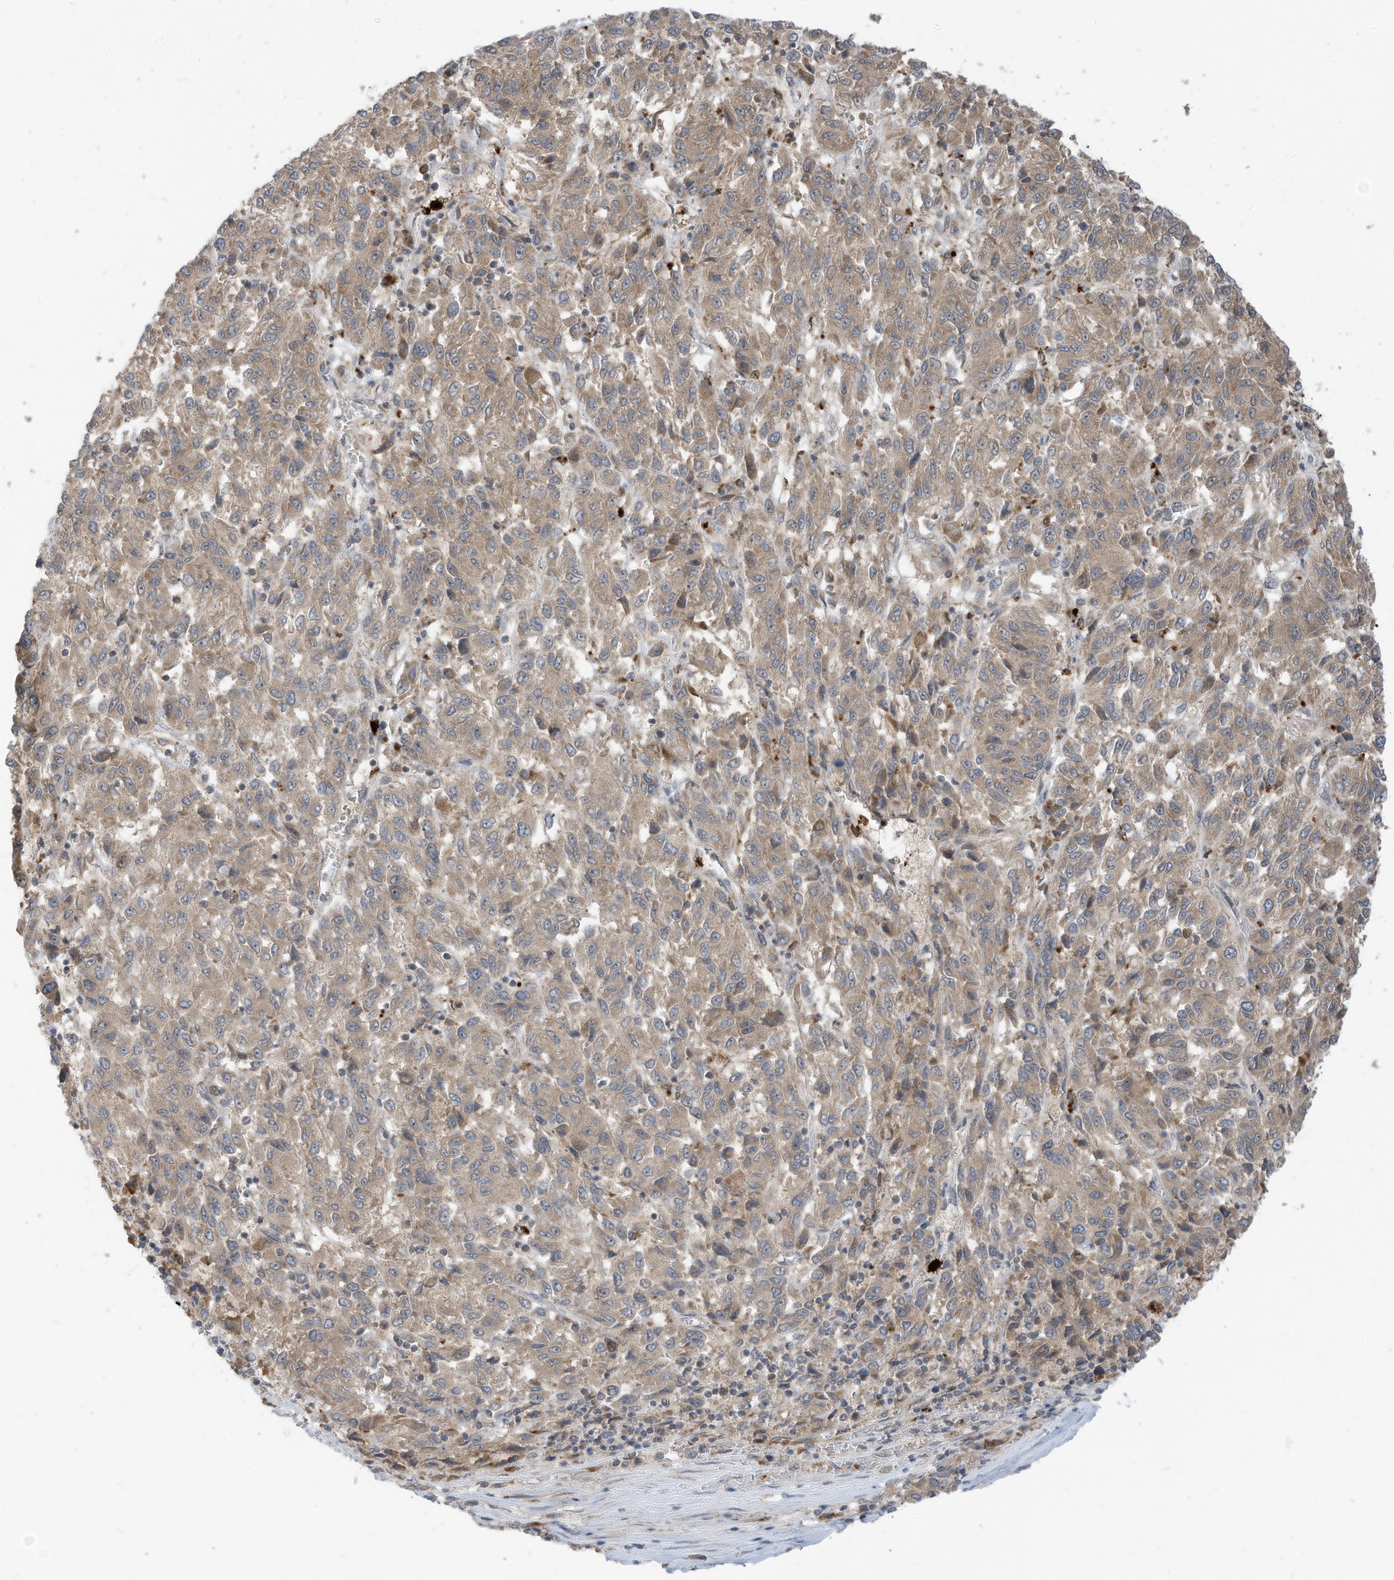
{"staining": {"intensity": "weak", "quantity": ">75%", "location": "cytoplasmic/membranous"}, "tissue": "melanoma", "cell_type": "Tumor cells", "image_type": "cancer", "snomed": [{"axis": "morphology", "description": "Malignant melanoma, Metastatic site"}, {"axis": "topography", "description": "Lung"}], "caption": "Immunohistochemistry (IHC) photomicrograph of human melanoma stained for a protein (brown), which demonstrates low levels of weak cytoplasmic/membranous positivity in about >75% of tumor cells.", "gene": "CNKSR1", "patient": {"sex": "male", "age": 64}}